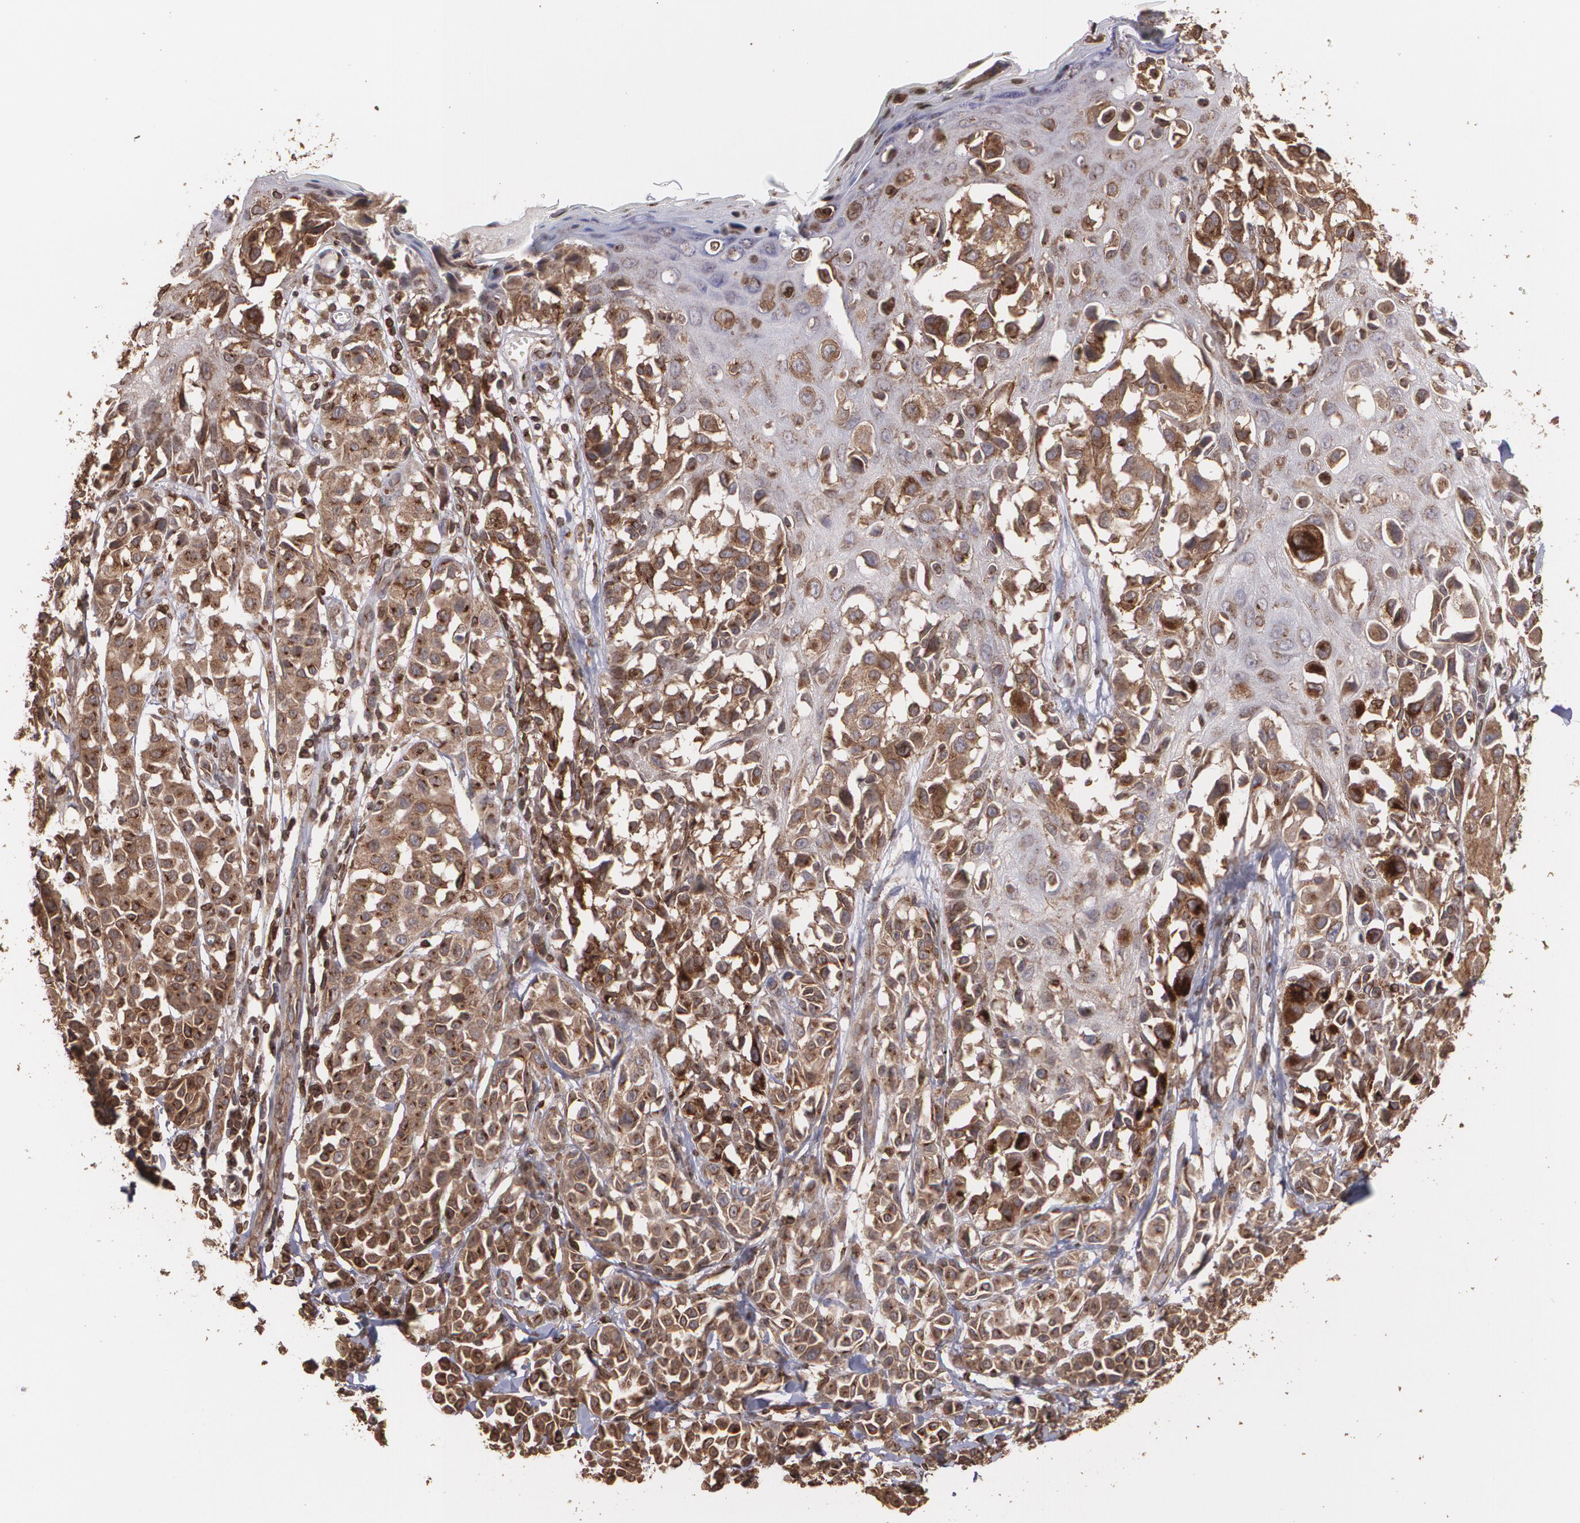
{"staining": {"intensity": "moderate", "quantity": ">75%", "location": "cytoplasmic/membranous"}, "tissue": "melanoma", "cell_type": "Tumor cells", "image_type": "cancer", "snomed": [{"axis": "morphology", "description": "Malignant melanoma, NOS"}, {"axis": "topography", "description": "Skin"}], "caption": "Tumor cells display moderate cytoplasmic/membranous expression in approximately >75% of cells in melanoma. Immunohistochemistry stains the protein in brown and the nuclei are stained blue.", "gene": "TRIP11", "patient": {"sex": "female", "age": 38}}